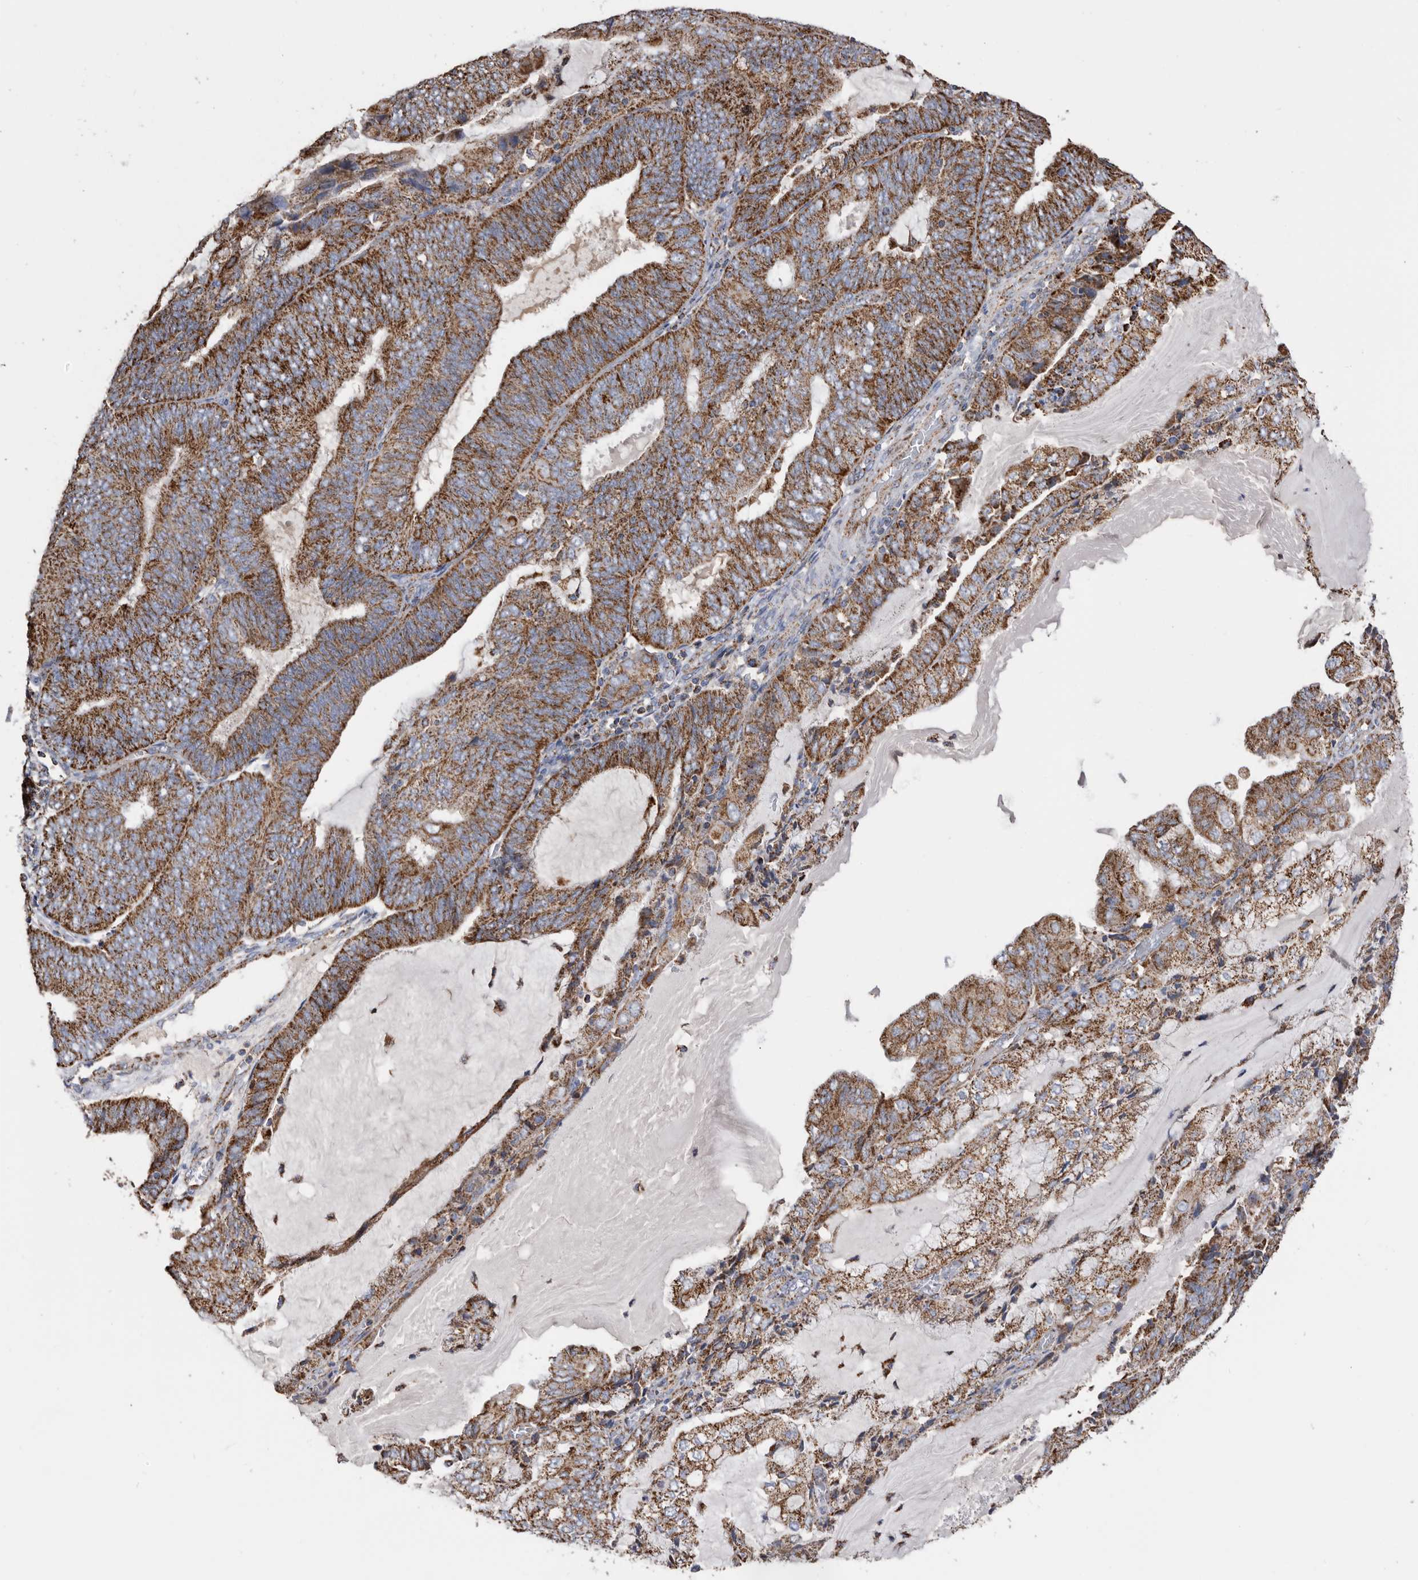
{"staining": {"intensity": "moderate", "quantity": ">75%", "location": "cytoplasmic/membranous"}, "tissue": "endometrial cancer", "cell_type": "Tumor cells", "image_type": "cancer", "snomed": [{"axis": "morphology", "description": "Adenocarcinoma, NOS"}, {"axis": "topography", "description": "Endometrium"}], "caption": "About >75% of tumor cells in endometrial adenocarcinoma reveal moderate cytoplasmic/membranous protein positivity as visualized by brown immunohistochemical staining.", "gene": "WFDC1", "patient": {"sex": "female", "age": 81}}